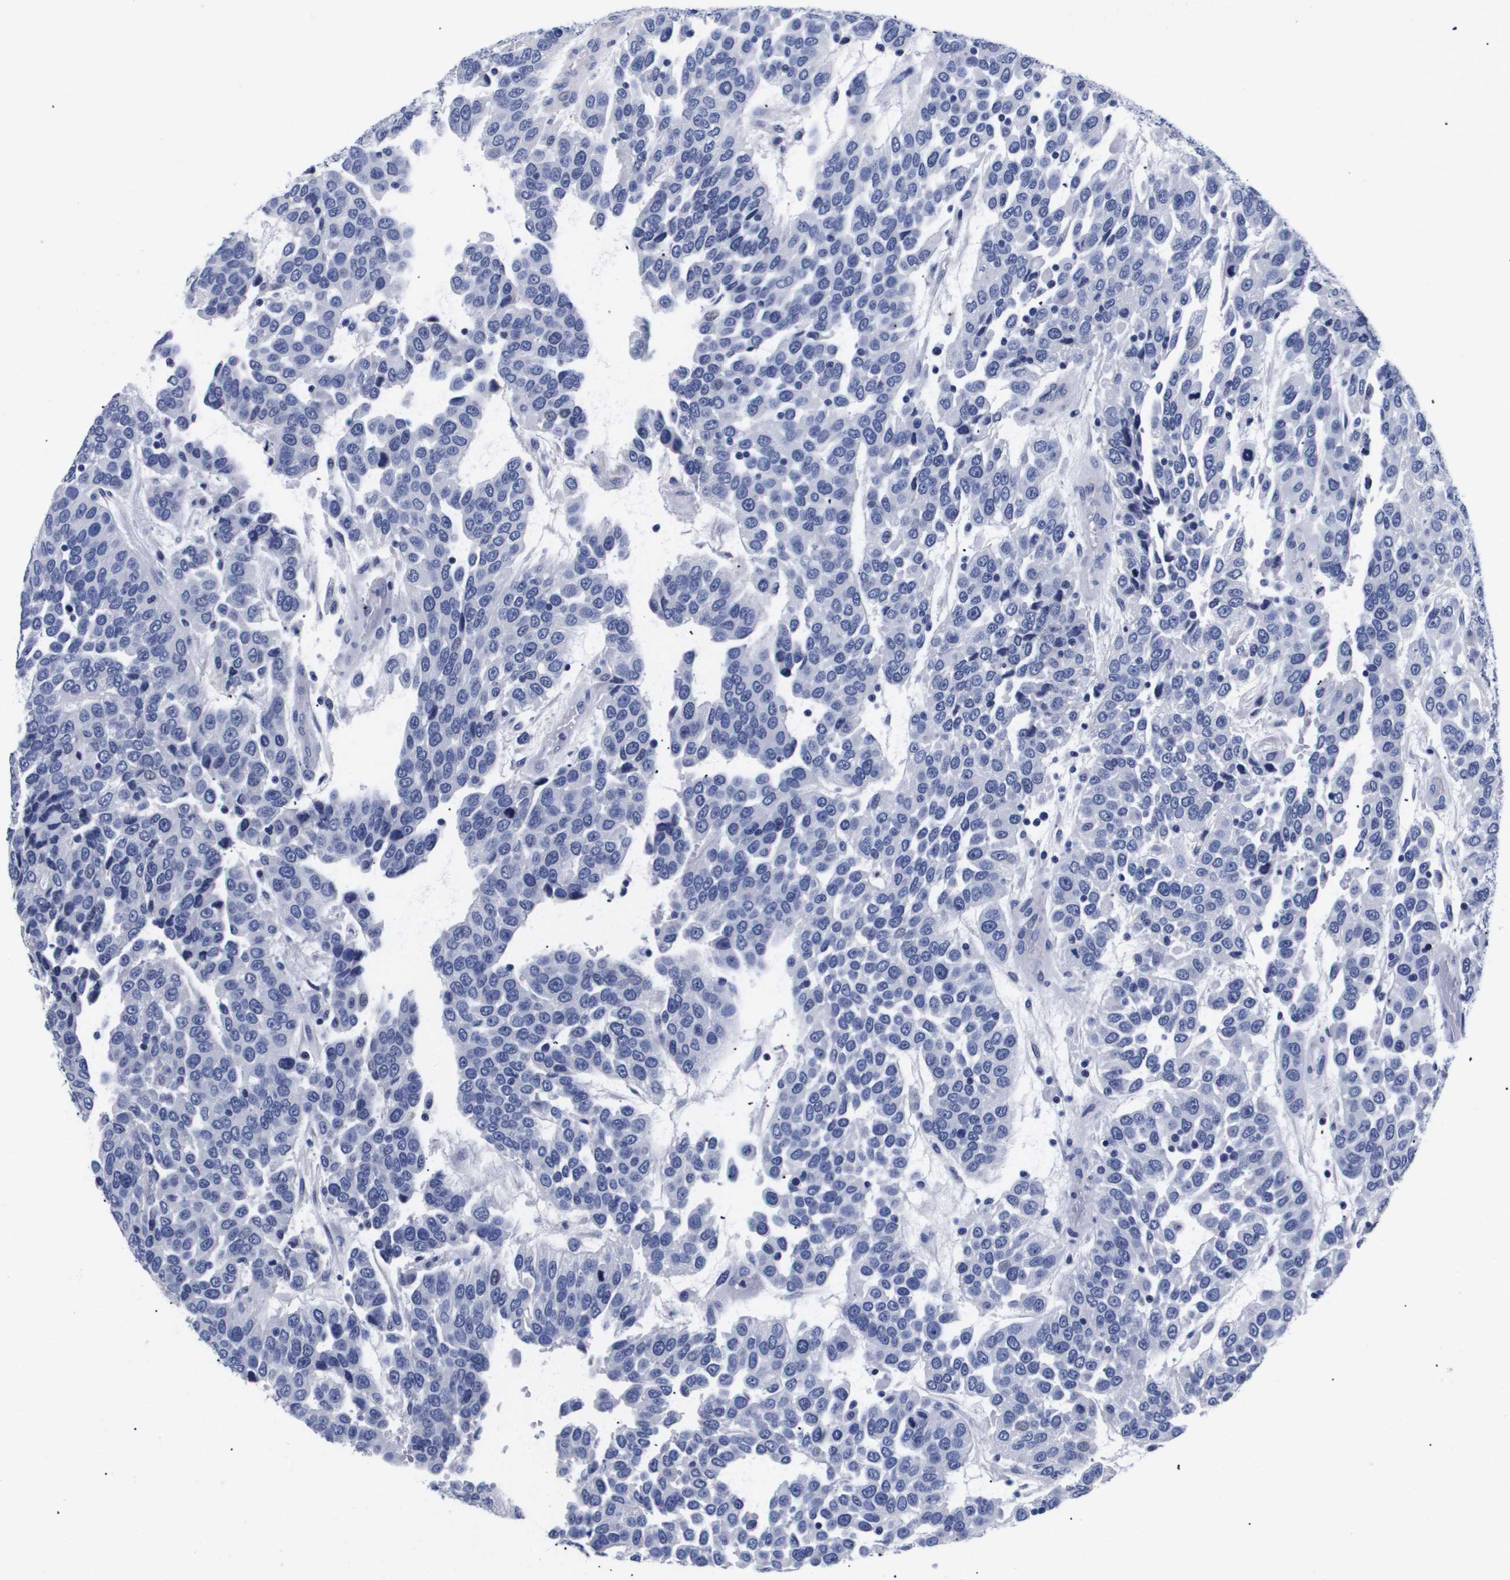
{"staining": {"intensity": "negative", "quantity": "none", "location": "none"}, "tissue": "urothelial cancer", "cell_type": "Tumor cells", "image_type": "cancer", "snomed": [{"axis": "morphology", "description": "Urothelial carcinoma, High grade"}, {"axis": "topography", "description": "Urinary bladder"}], "caption": "Urothelial carcinoma (high-grade) stained for a protein using immunohistochemistry (IHC) displays no expression tumor cells.", "gene": "ATP6V0A4", "patient": {"sex": "female", "age": 80}}